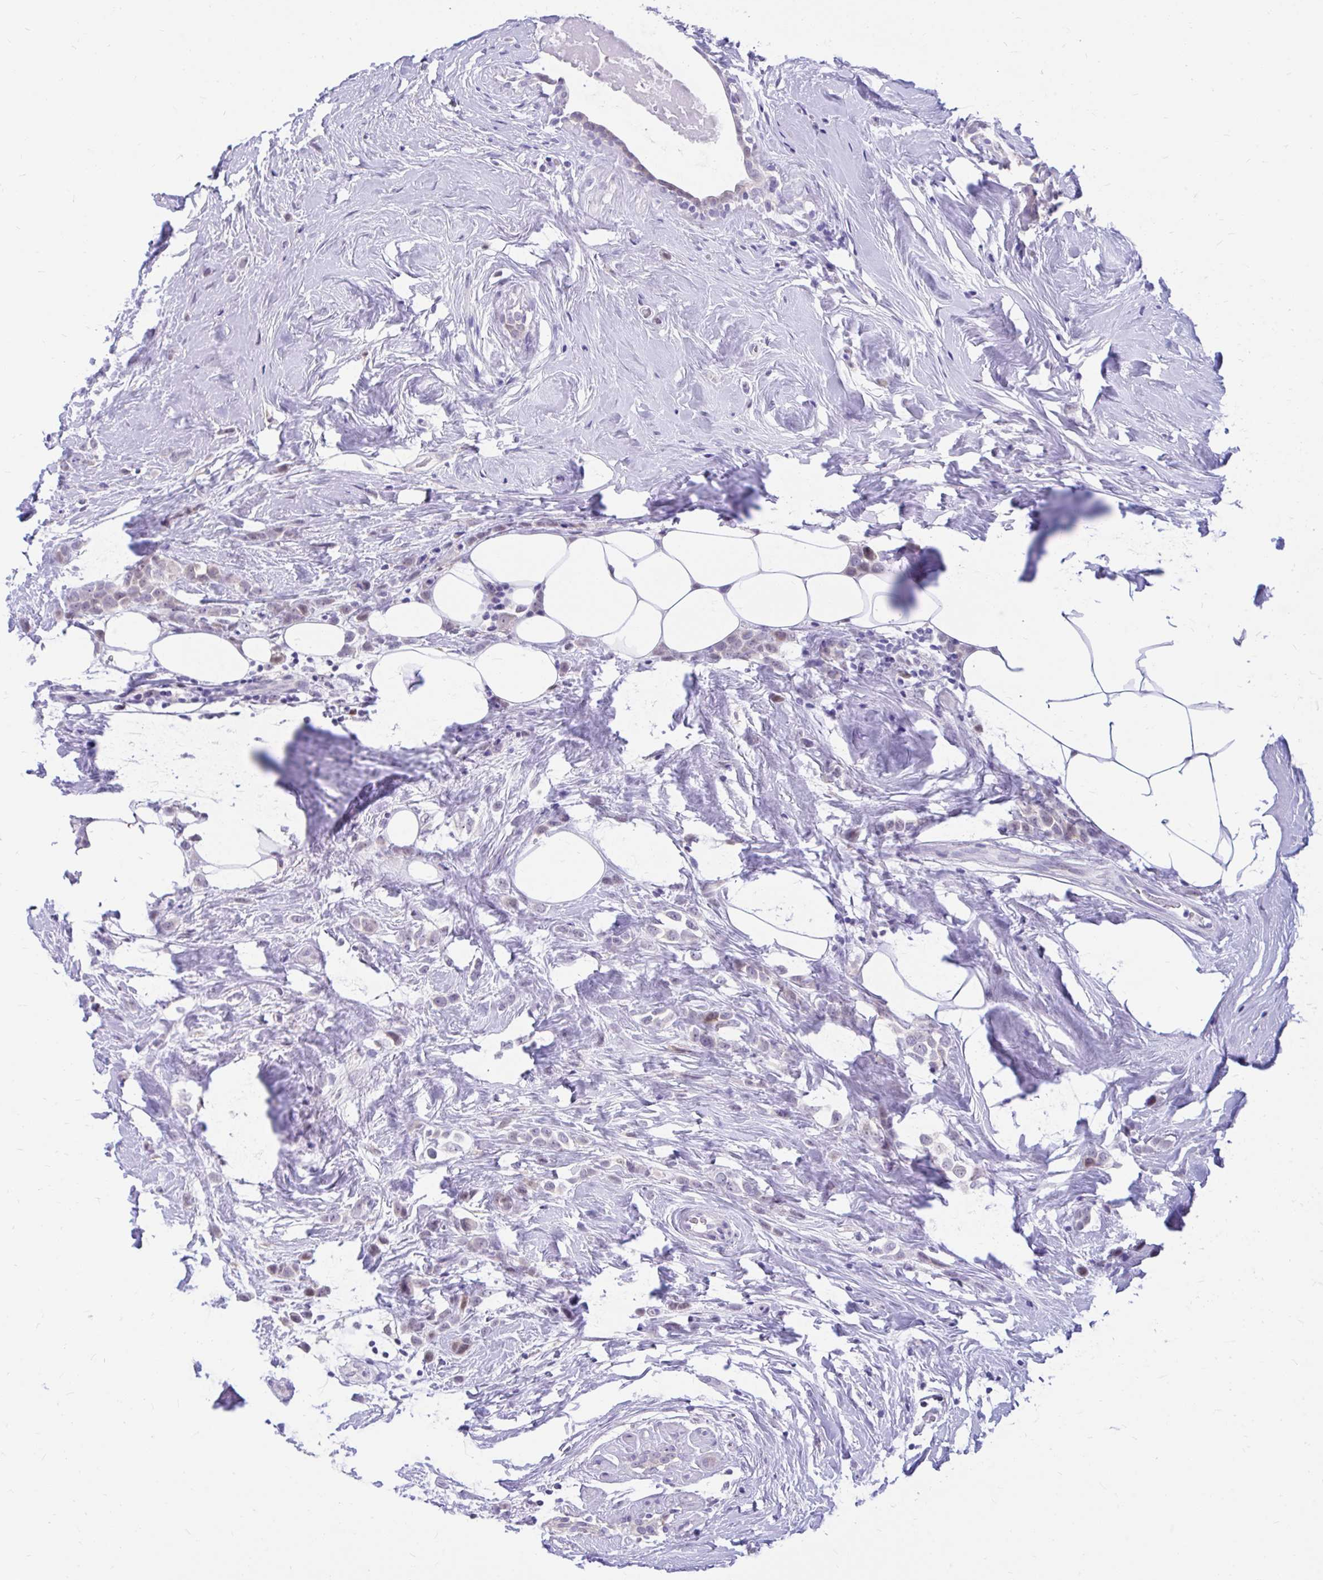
{"staining": {"intensity": "weak", "quantity": "<25%", "location": "nuclear"}, "tissue": "breast cancer", "cell_type": "Tumor cells", "image_type": "cancer", "snomed": [{"axis": "morphology", "description": "Duct carcinoma"}, {"axis": "topography", "description": "Breast"}], "caption": "IHC of breast cancer exhibits no positivity in tumor cells. (DAB (3,3'-diaminobenzidine) IHC, high magnification).", "gene": "GLB1L2", "patient": {"sex": "female", "age": 80}}